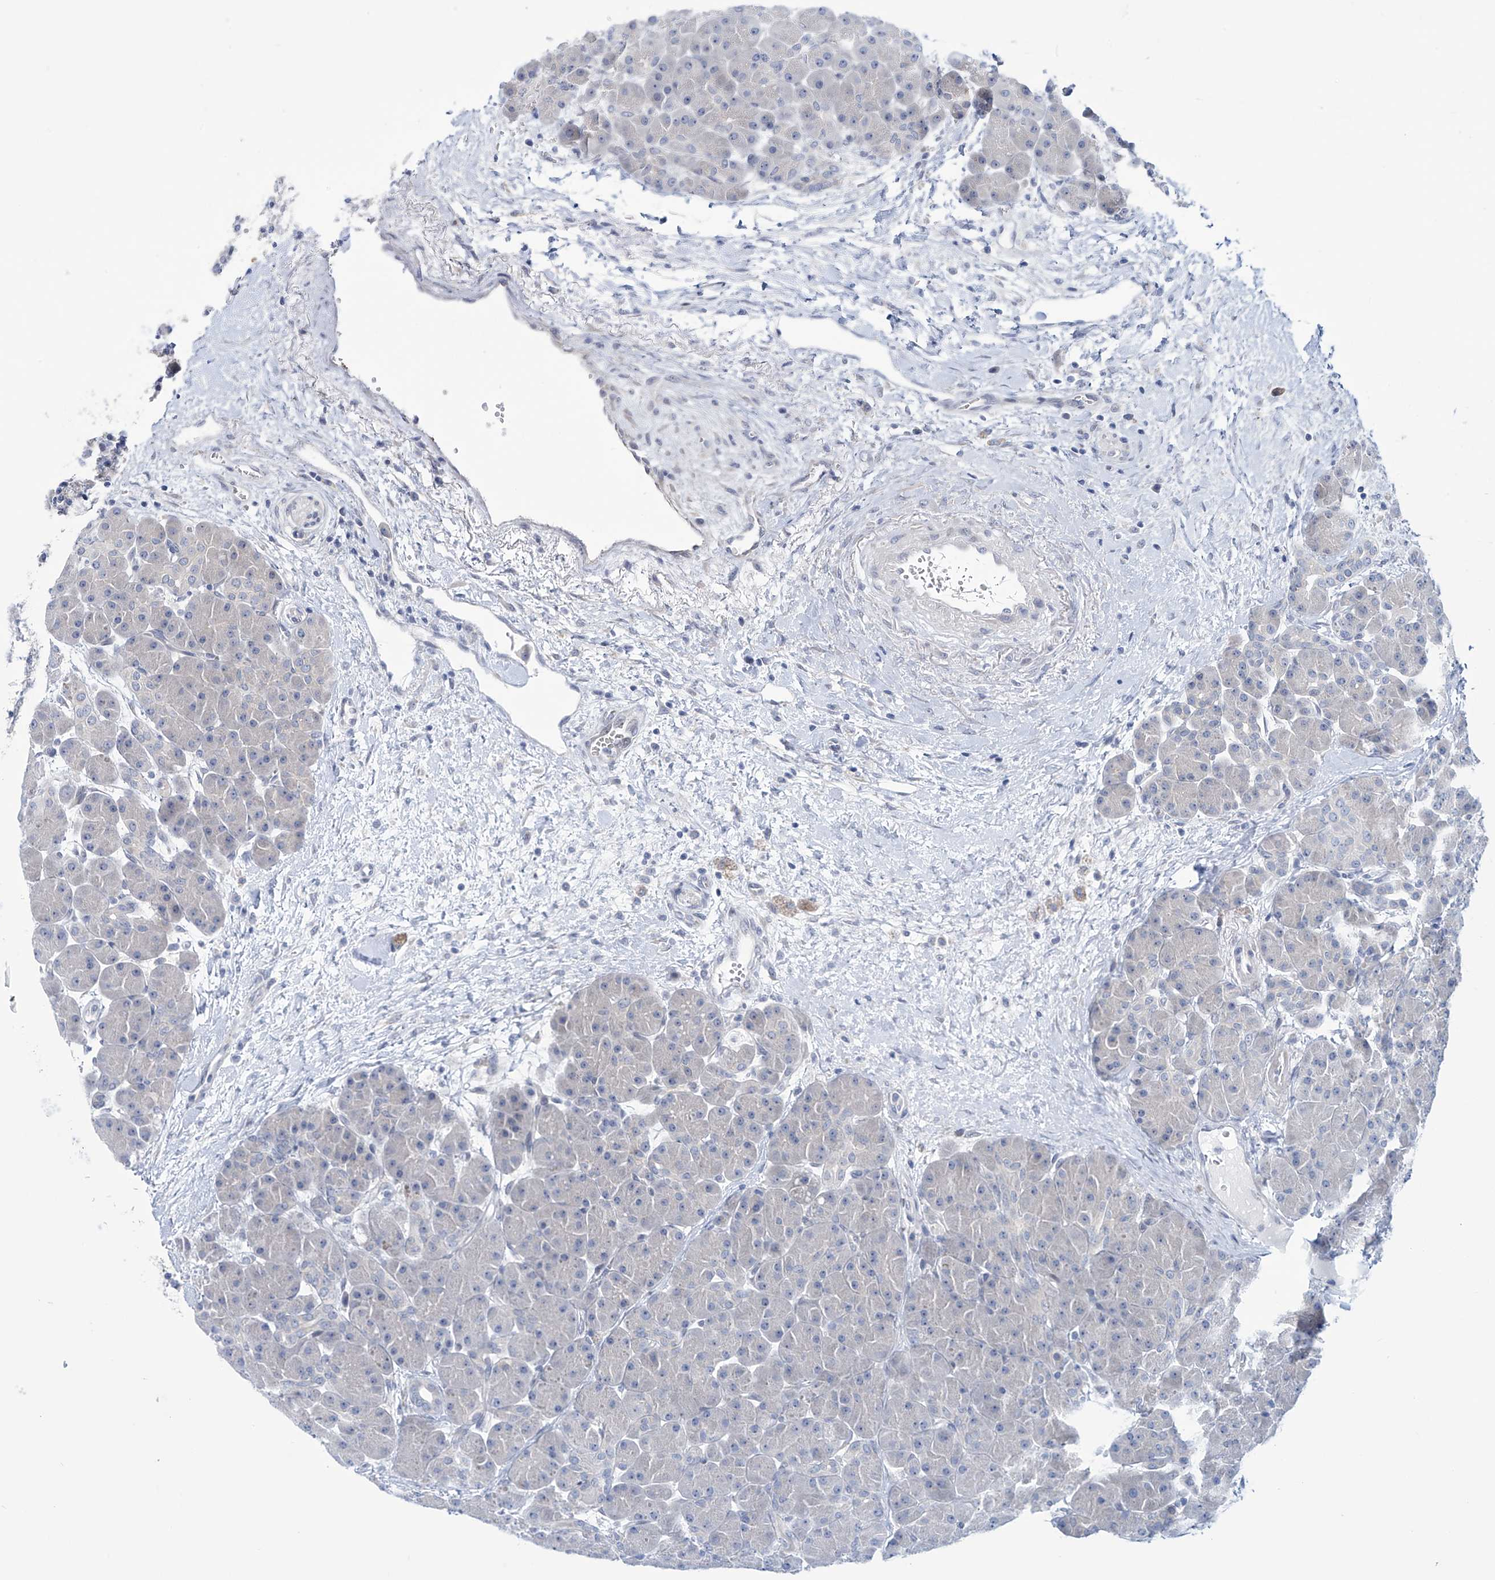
{"staining": {"intensity": "negative", "quantity": "none", "location": "none"}, "tissue": "pancreas", "cell_type": "Exocrine glandular cells", "image_type": "normal", "snomed": [{"axis": "morphology", "description": "Normal tissue, NOS"}, {"axis": "topography", "description": "Pancreas"}], "caption": "Pancreas stained for a protein using immunohistochemistry displays no staining exocrine glandular cells.", "gene": "TRIM60", "patient": {"sex": "male", "age": 66}}